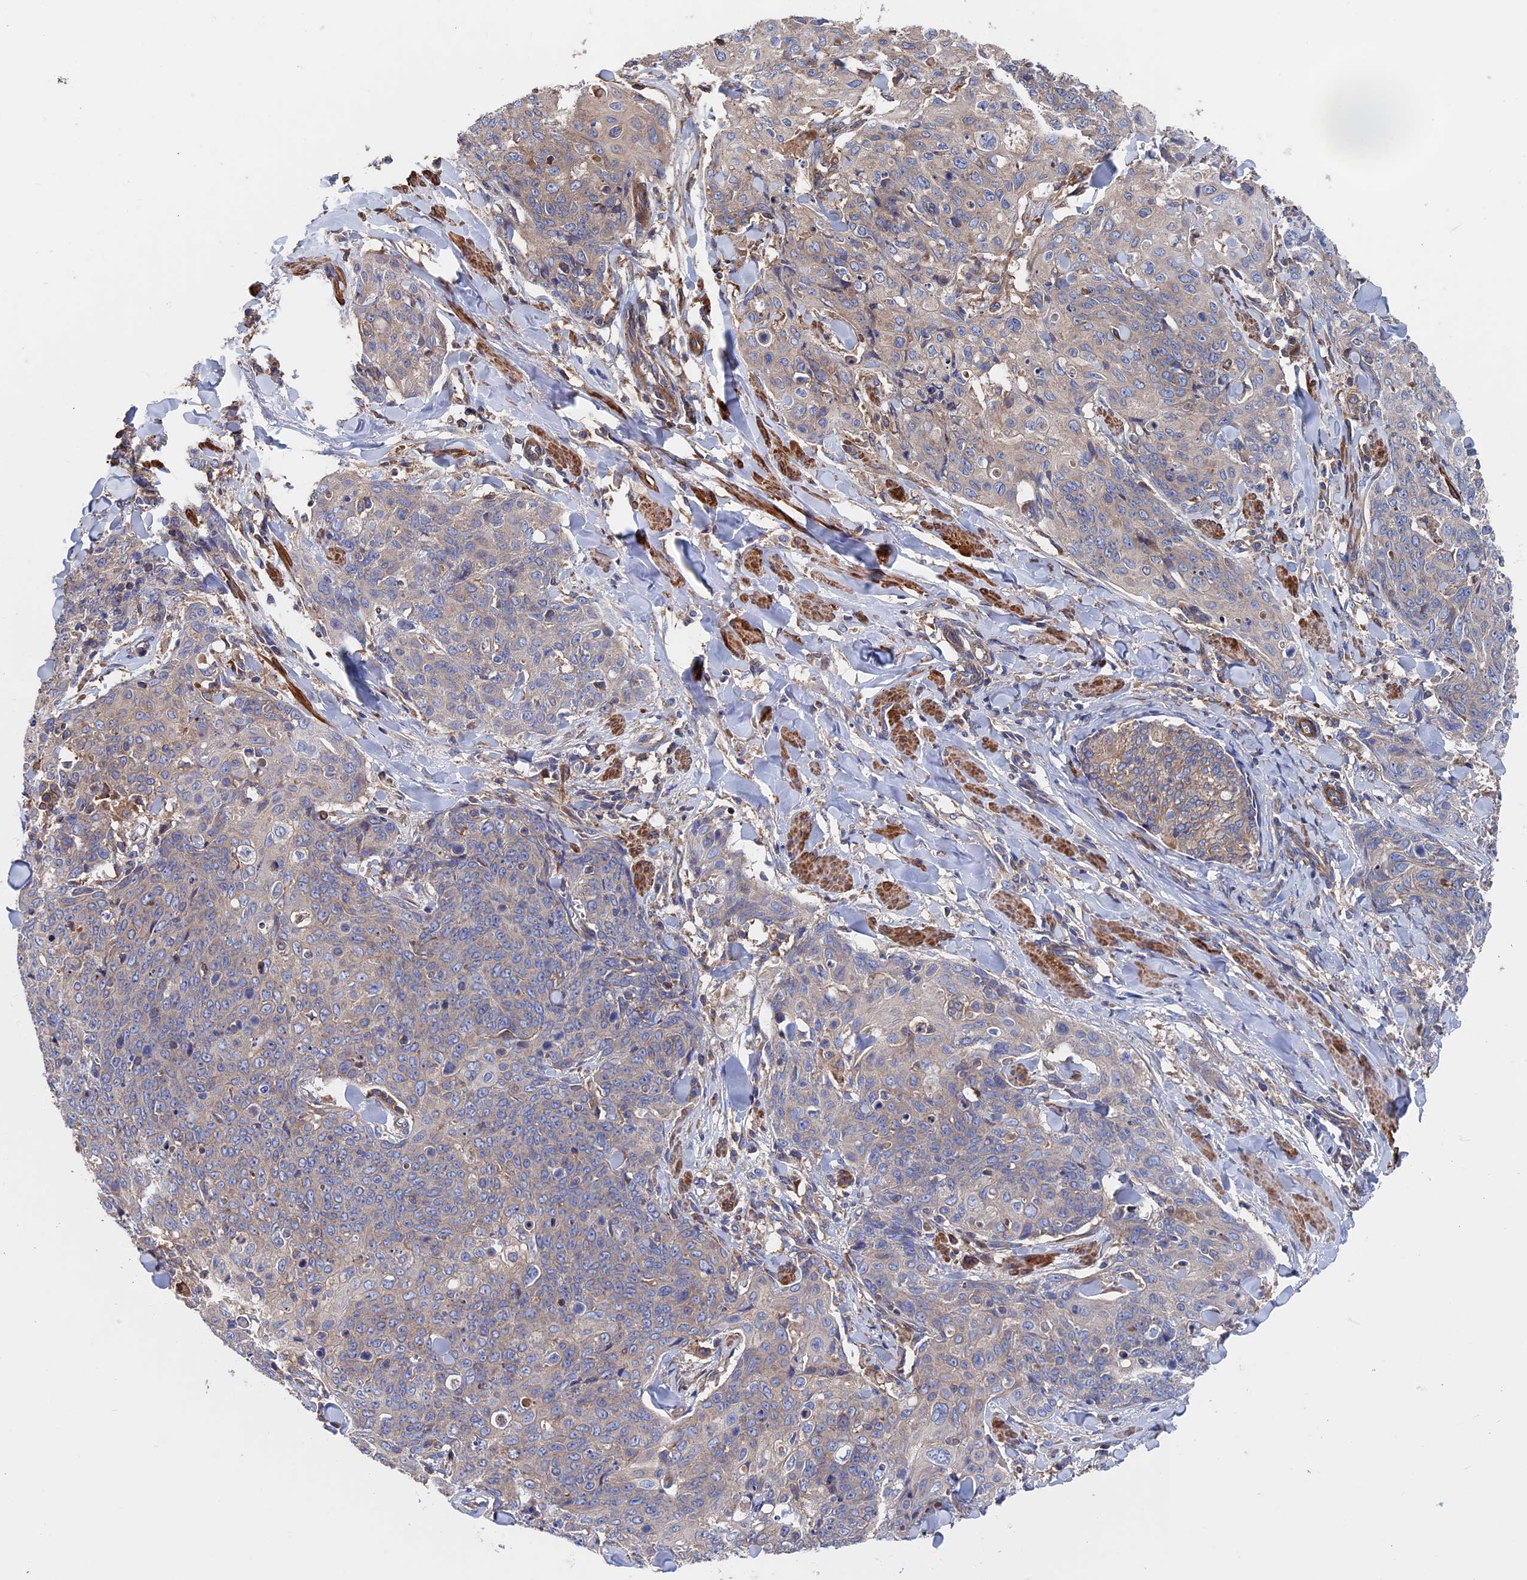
{"staining": {"intensity": "negative", "quantity": "none", "location": "none"}, "tissue": "skin cancer", "cell_type": "Tumor cells", "image_type": "cancer", "snomed": [{"axis": "morphology", "description": "Squamous cell carcinoma, NOS"}, {"axis": "topography", "description": "Skin"}, {"axis": "topography", "description": "Vulva"}], "caption": "High power microscopy micrograph of an immunohistochemistry (IHC) micrograph of skin cancer, revealing no significant expression in tumor cells.", "gene": "DNAJC3", "patient": {"sex": "female", "age": 85}}